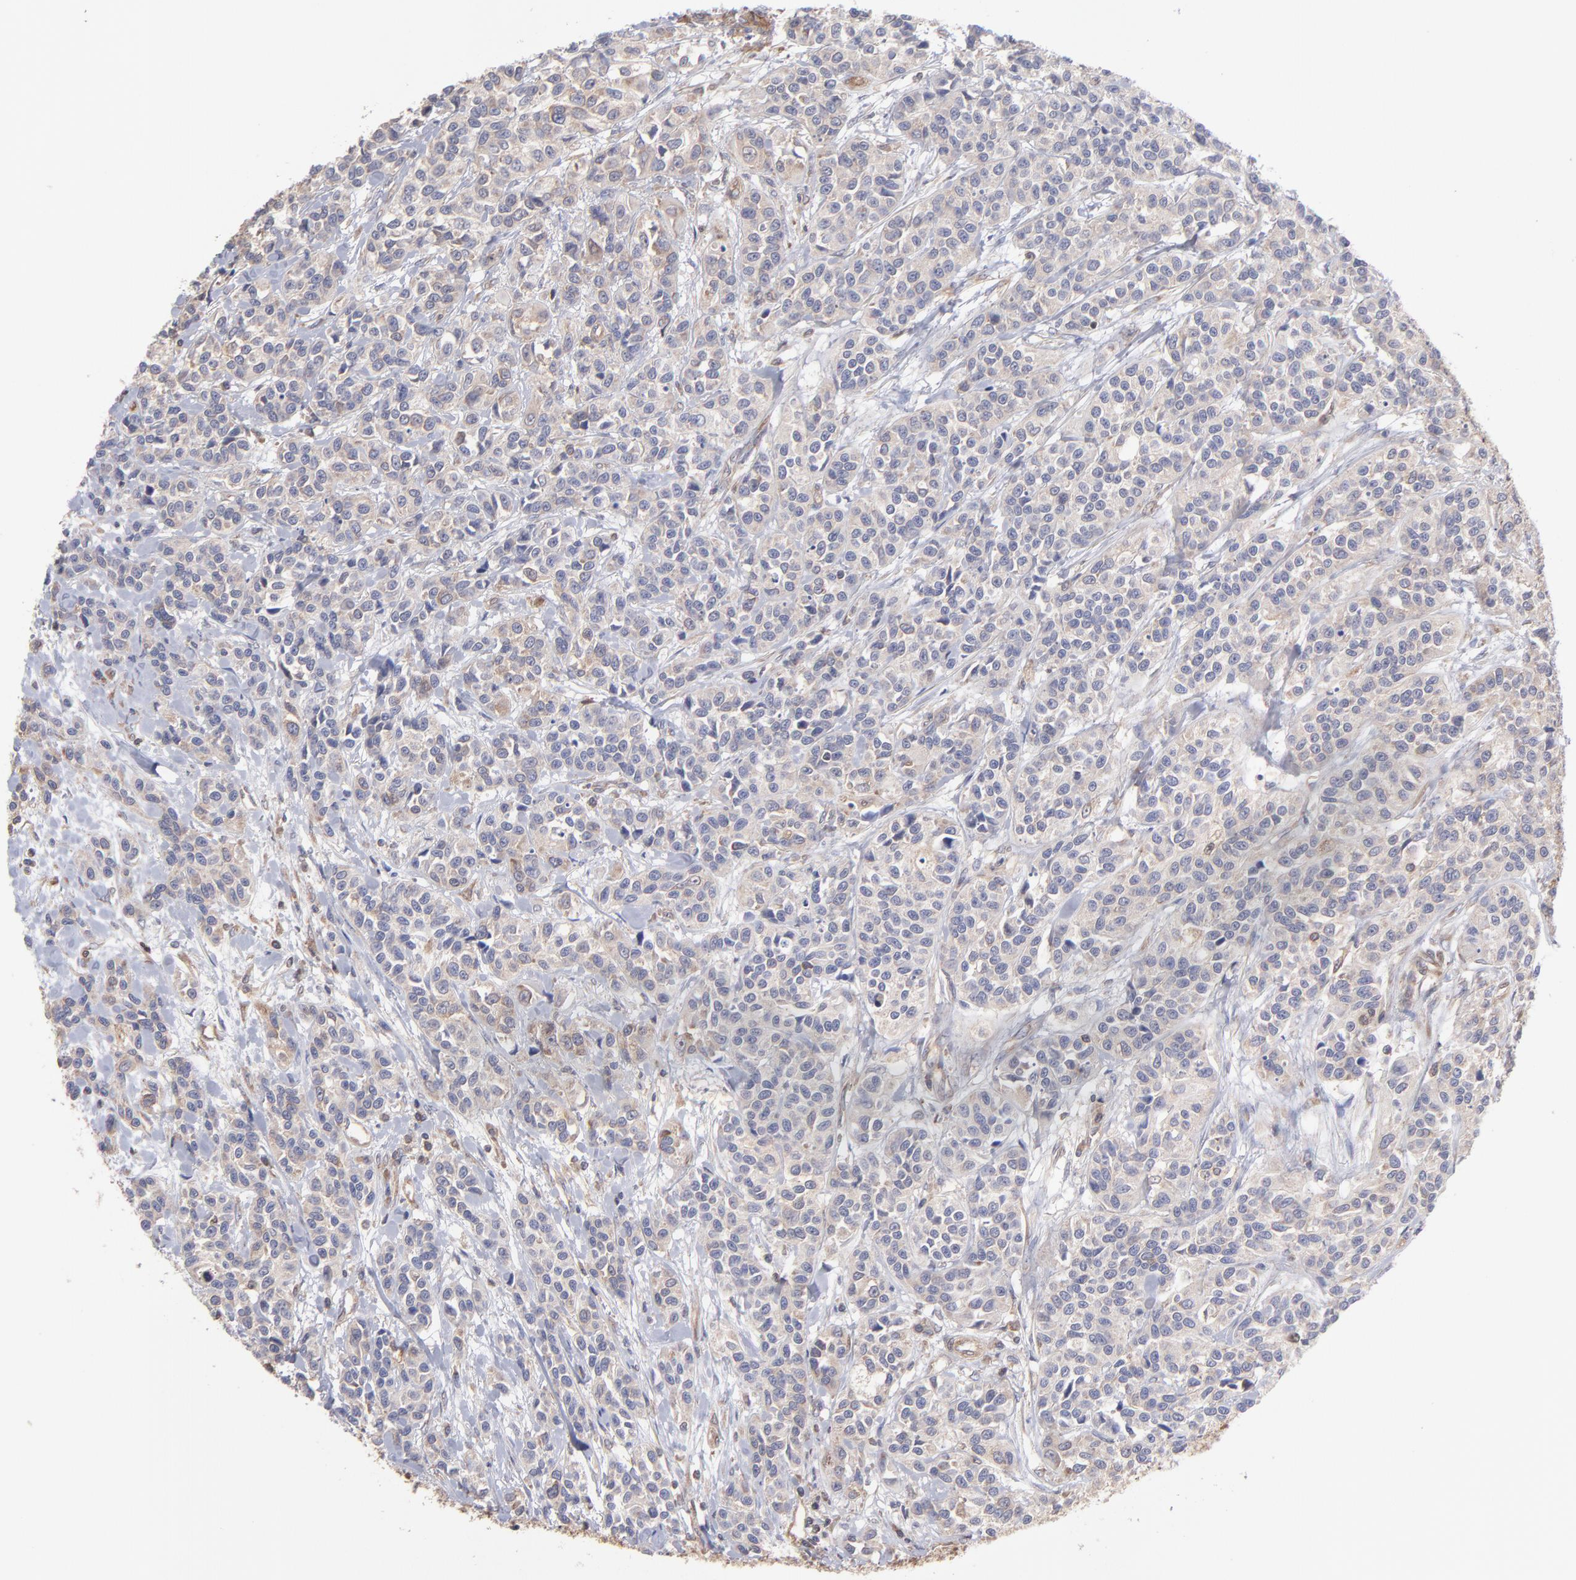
{"staining": {"intensity": "weak", "quantity": "25%-75%", "location": "cytoplasmic/membranous"}, "tissue": "urothelial cancer", "cell_type": "Tumor cells", "image_type": "cancer", "snomed": [{"axis": "morphology", "description": "Urothelial carcinoma, High grade"}, {"axis": "topography", "description": "Urinary bladder"}], "caption": "Urothelial cancer stained for a protein (brown) displays weak cytoplasmic/membranous positive positivity in approximately 25%-75% of tumor cells.", "gene": "MAPRE1", "patient": {"sex": "female", "age": 81}}